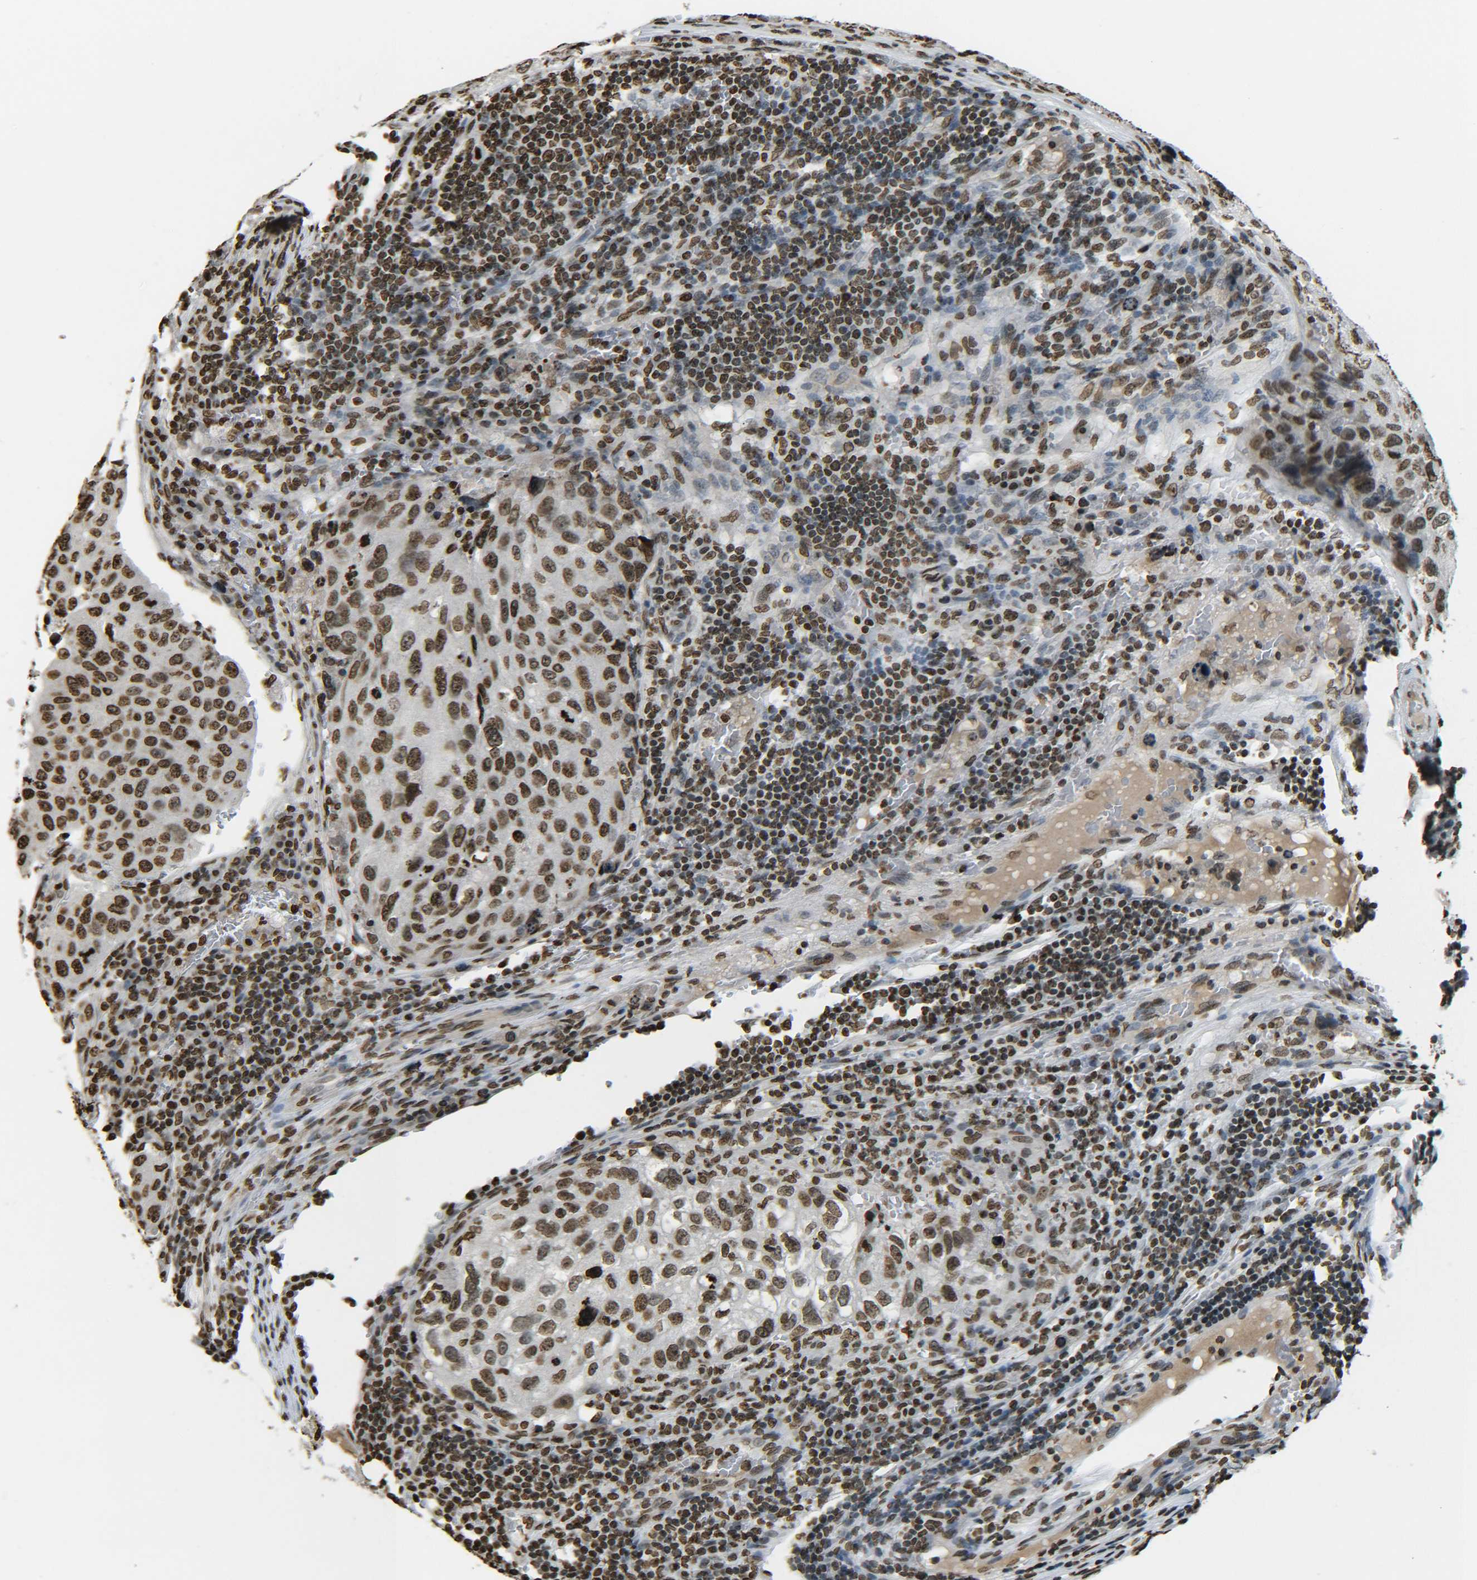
{"staining": {"intensity": "moderate", "quantity": ">75%", "location": "nuclear"}, "tissue": "urothelial cancer", "cell_type": "Tumor cells", "image_type": "cancer", "snomed": [{"axis": "morphology", "description": "Urothelial carcinoma, High grade"}, {"axis": "topography", "description": "Lymph node"}, {"axis": "topography", "description": "Urinary bladder"}], "caption": "High-grade urothelial carcinoma stained with a brown dye reveals moderate nuclear positive staining in about >75% of tumor cells.", "gene": "H4C16", "patient": {"sex": "male", "age": 51}}